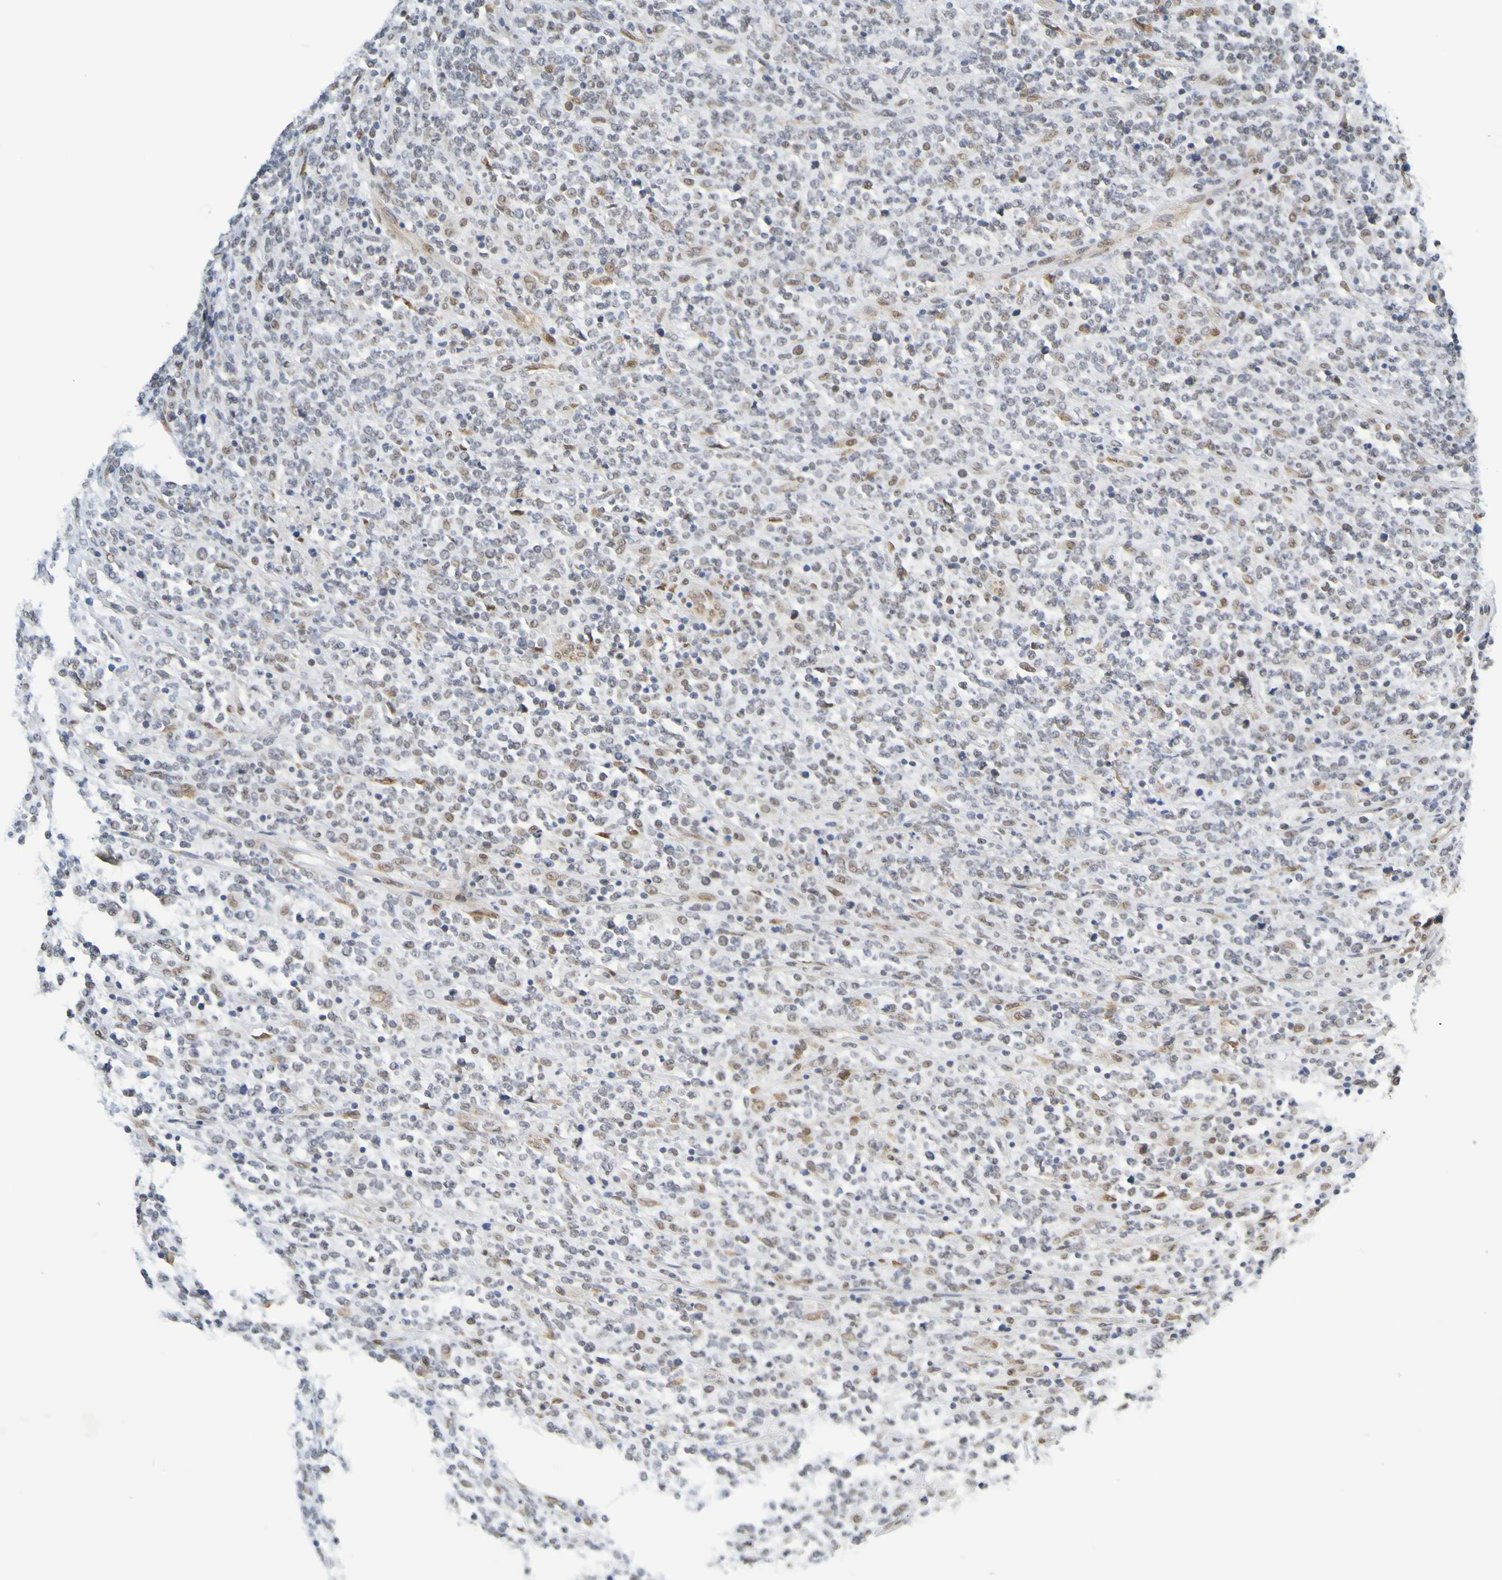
{"staining": {"intensity": "weak", "quantity": "25%-75%", "location": "nuclear"}, "tissue": "lymphoma", "cell_type": "Tumor cells", "image_type": "cancer", "snomed": [{"axis": "morphology", "description": "Malignant lymphoma, non-Hodgkin's type, High grade"}, {"axis": "topography", "description": "Soft tissue"}], "caption": "High-magnification brightfield microscopy of high-grade malignant lymphoma, non-Hodgkin's type stained with DAB (brown) and counterstained with hematoxylin (blue). tumor cells exhibit weak nuclear staining is present in about25%-75% of cells. The protein of interest is shown in brown color, while the nuclei are stained blue.", "gene": "HDAC2", "patient": {"sex": "male", "age": 18}}